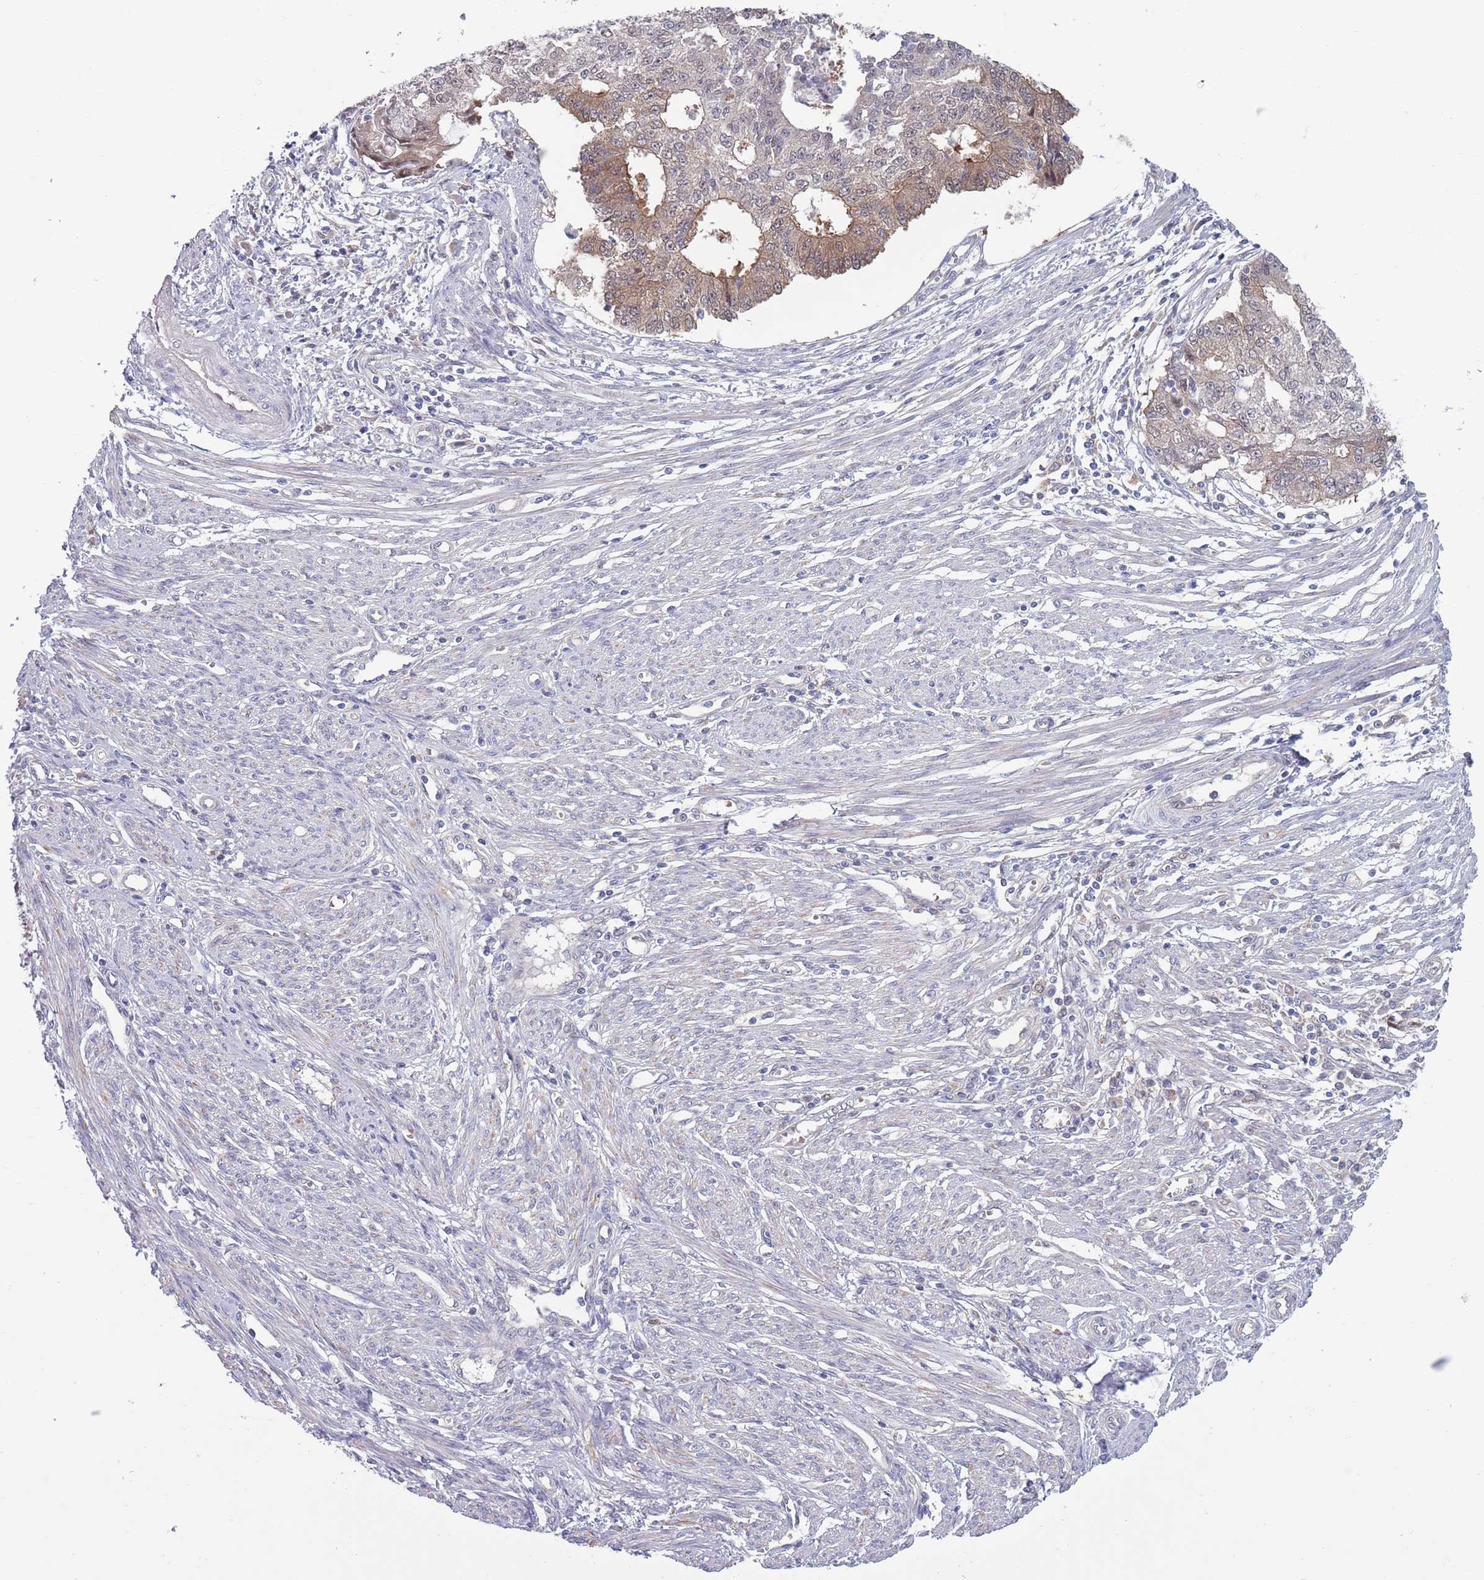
{"staining": {"intensity": "weak", "quantity": "25%-75%", "location": "cytoplasmic/membranous,nuclear"}, "tissue": "endometrial cancer", "cell_type": "Tumor cells", "image_type": "cancer", "snomed": [{"axis": "morphology", "description": "Adenocarcinoma, NOS"}, {"axis": "topography", "description": "Endometrium"}], "caption": "Protein expression analysis of endometrial cancer (adenocarcinoma) reveals weak cytoplasmic/membranous and nuclear positivity in about 25%-75% of tumor cells.", "gene": "CLNS1A", "patient": {"sex": "female", "age": 56}}